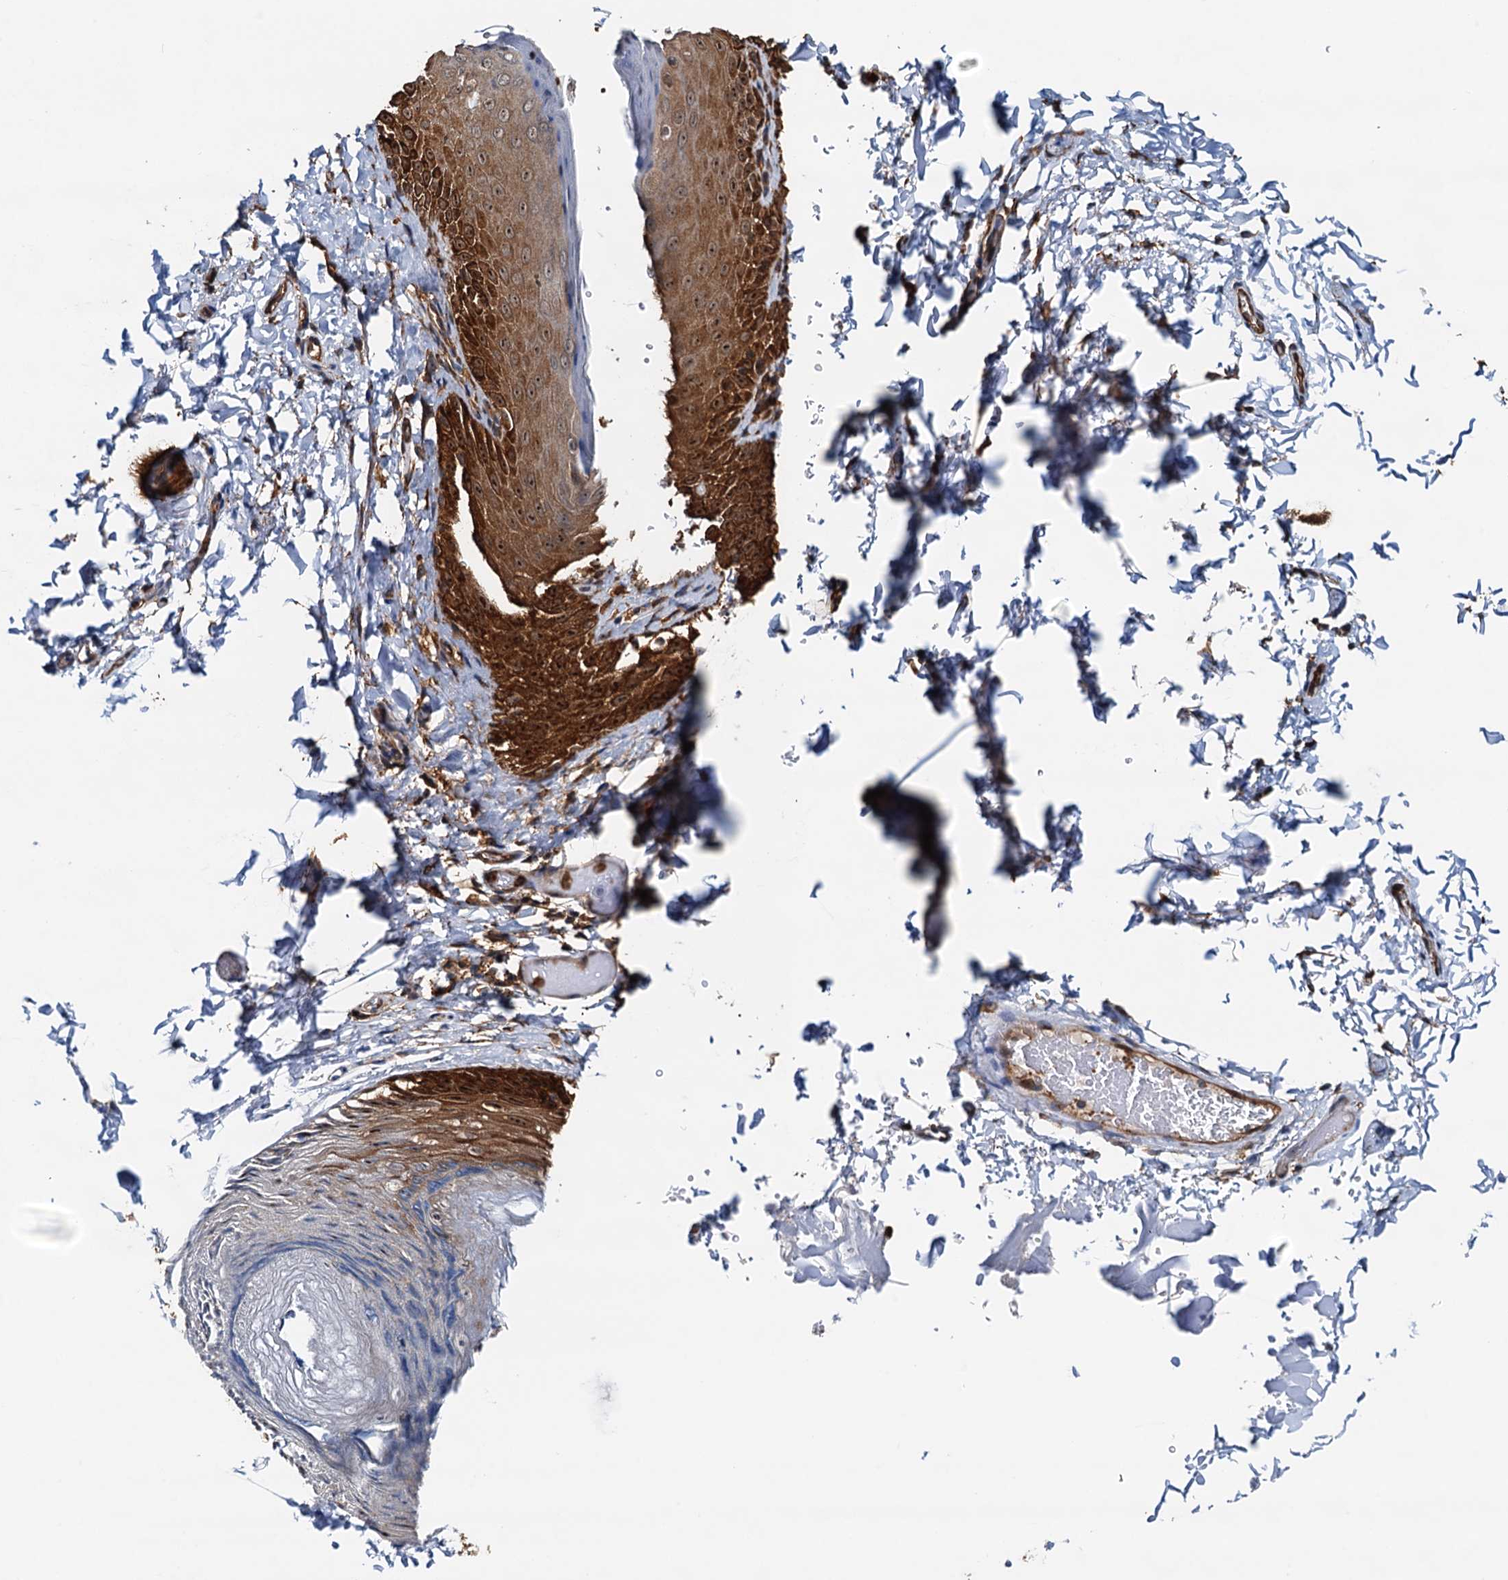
{"staining": {"intensity": "strong", "quantity": ">75%", "location": "cytoplasmic/membranous"}, "tissue": "skin", "cell_type": "Epidermal cells", "image_type": "normal", "snomed": [{"axis": "morphology", "description": "Normal tissue, NOS"}, {"axis": "topography", "description": "Anal"}], "caption": "This micrograph displays IHC staining of unremarkable skin, with high strong cytoplasmic/membranous positivity in about >75% of epidermal cells.", "gene": "USP6NL", "patient": {"sex": "male", "age": 44}}